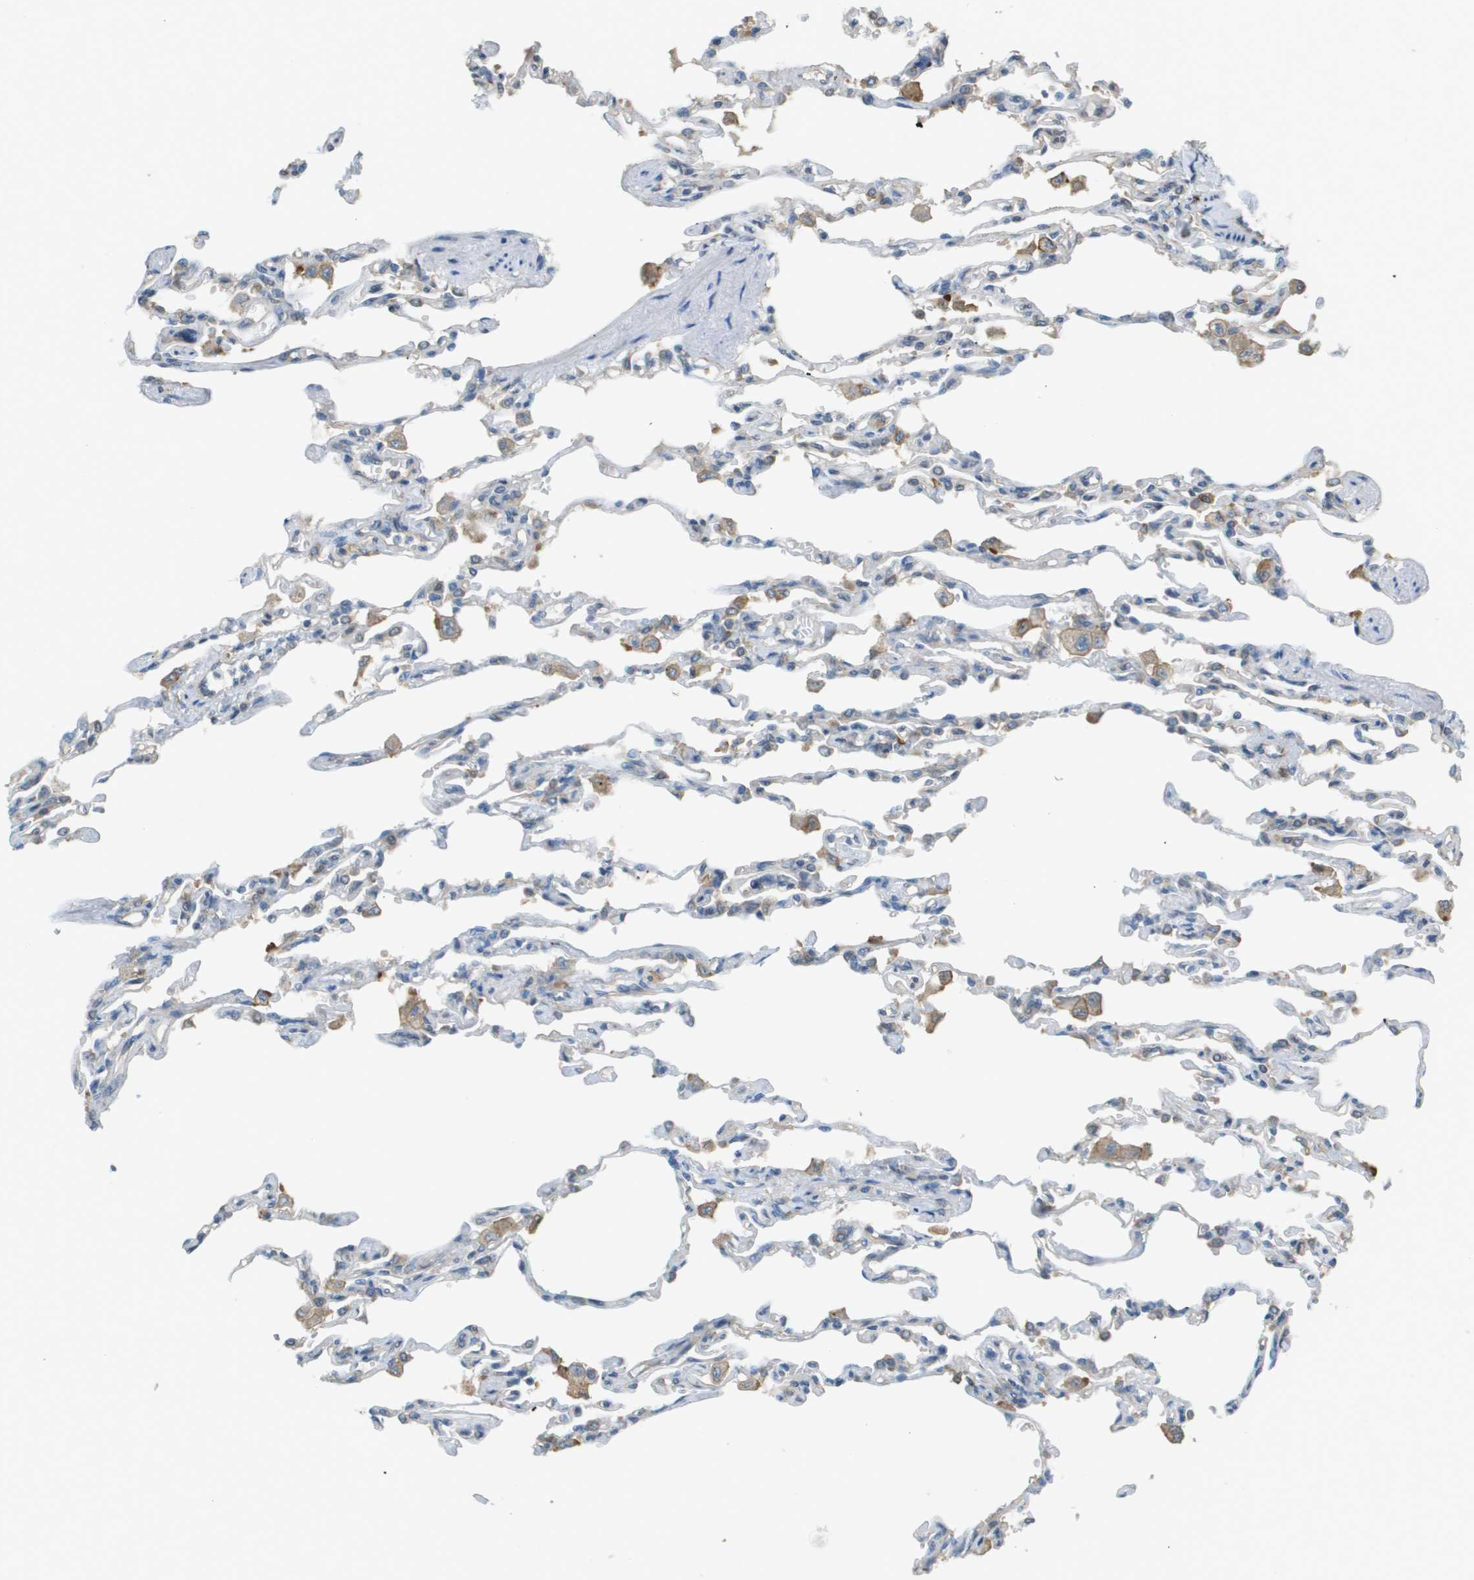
{"staining": {"intensity": "negative", "quantity": "none", "location": "none"}, "tissue": "lung", "cell_type": "Alveolar cells", "image_type": "normal", "snomed": [{"axis": "morphology", "description": "Normal tissue, NOS"}, {"axis": "topography", "description": "Lung"}], "caption": "Immunohistochemistry (IHC) of normal human lung exhibits no staining in alveolar cells.", "gene": "CORO1B", "patient": {"sex": "male", "age": 21}}